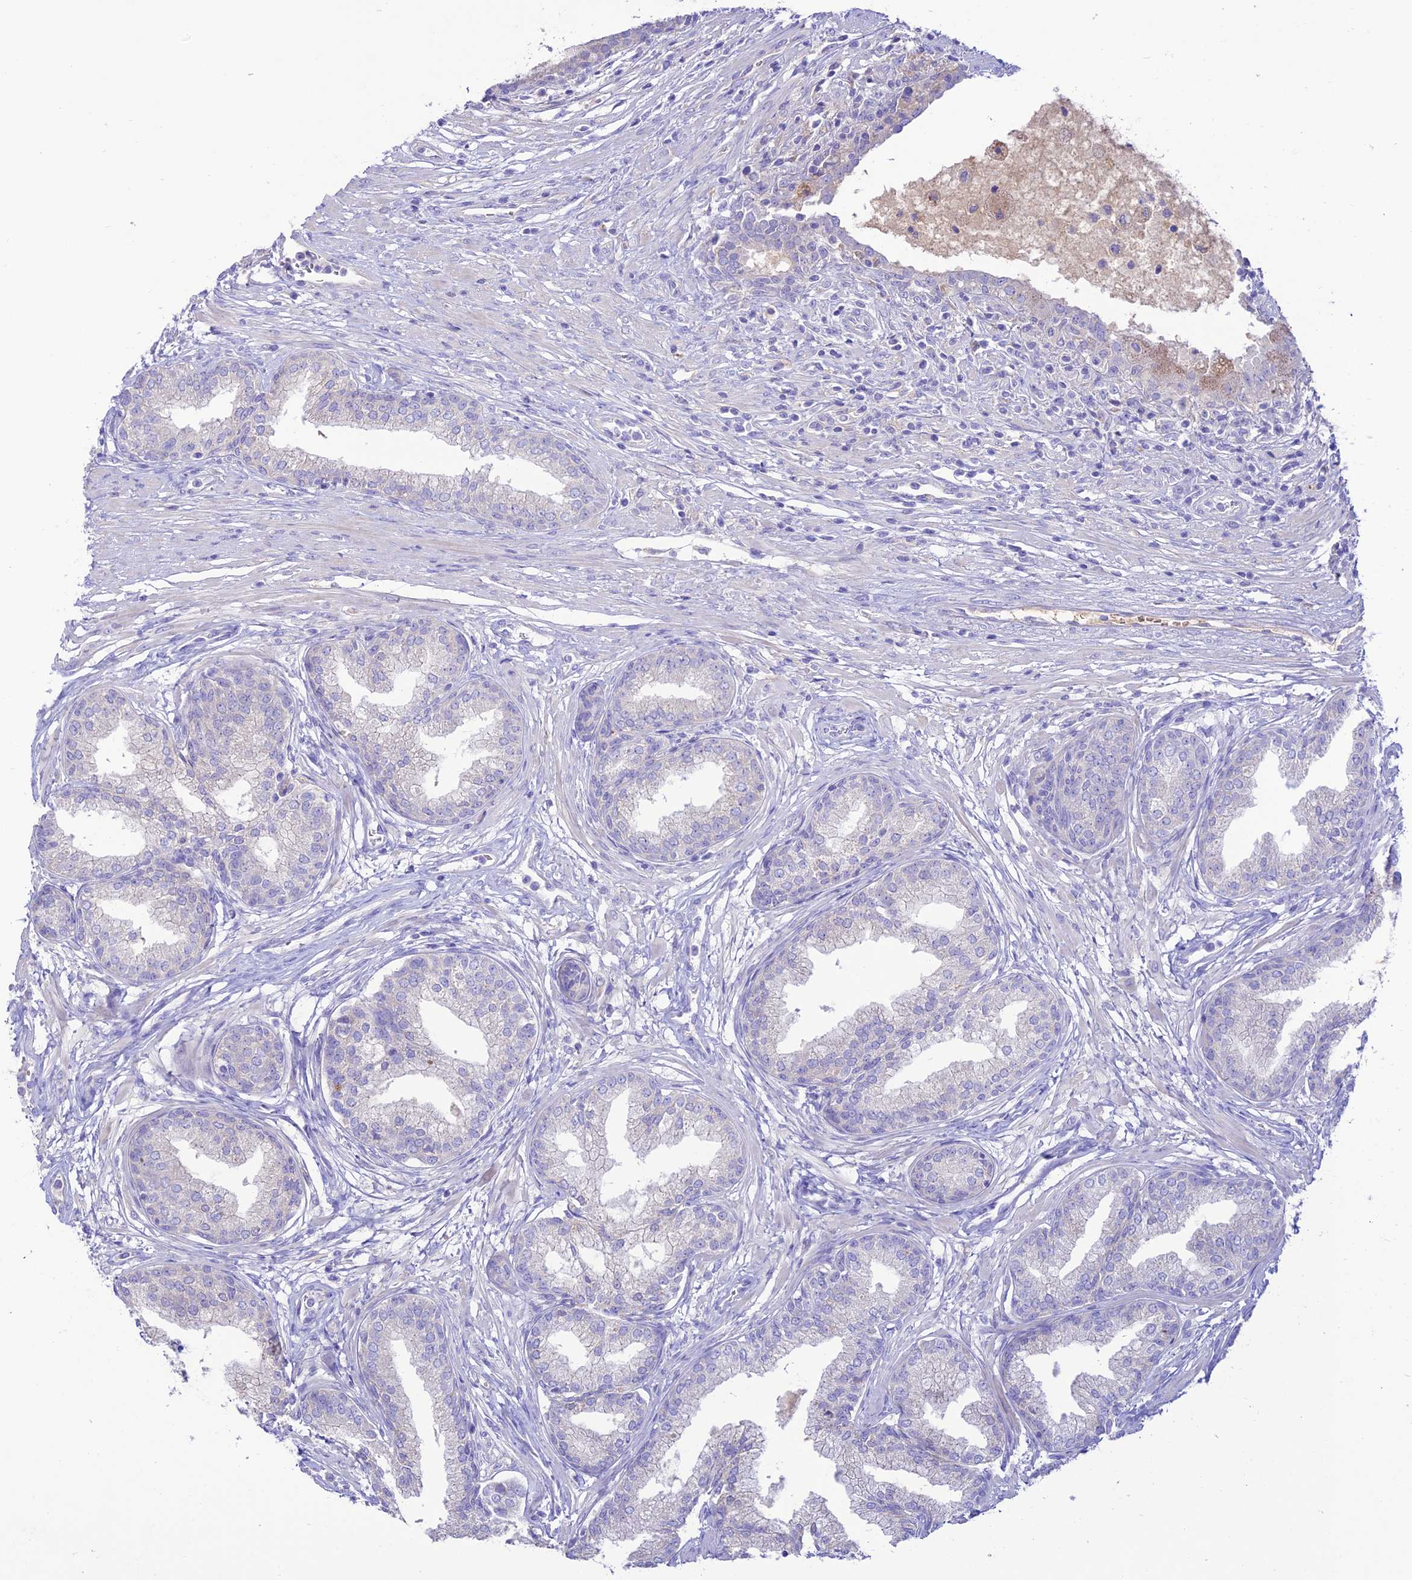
{"staining": {"intensity": "negative", "quantity": "none", "location": "none"}, "tissue": "prostate cancer", "cell_type": "Tumor cells", "image_type": "cancer", "snomed": [{"axis": "morphology", "description": "Adenocarcinoma, High grade"}, {"axis": "topography", "description": "Prostate"}], "caption": "Prostate cancer was stained to show a protein in brown. There is no significant staining in tumor cells.", "gene": "NLRP9", "patient": {"sex": "male", "age": 67}}